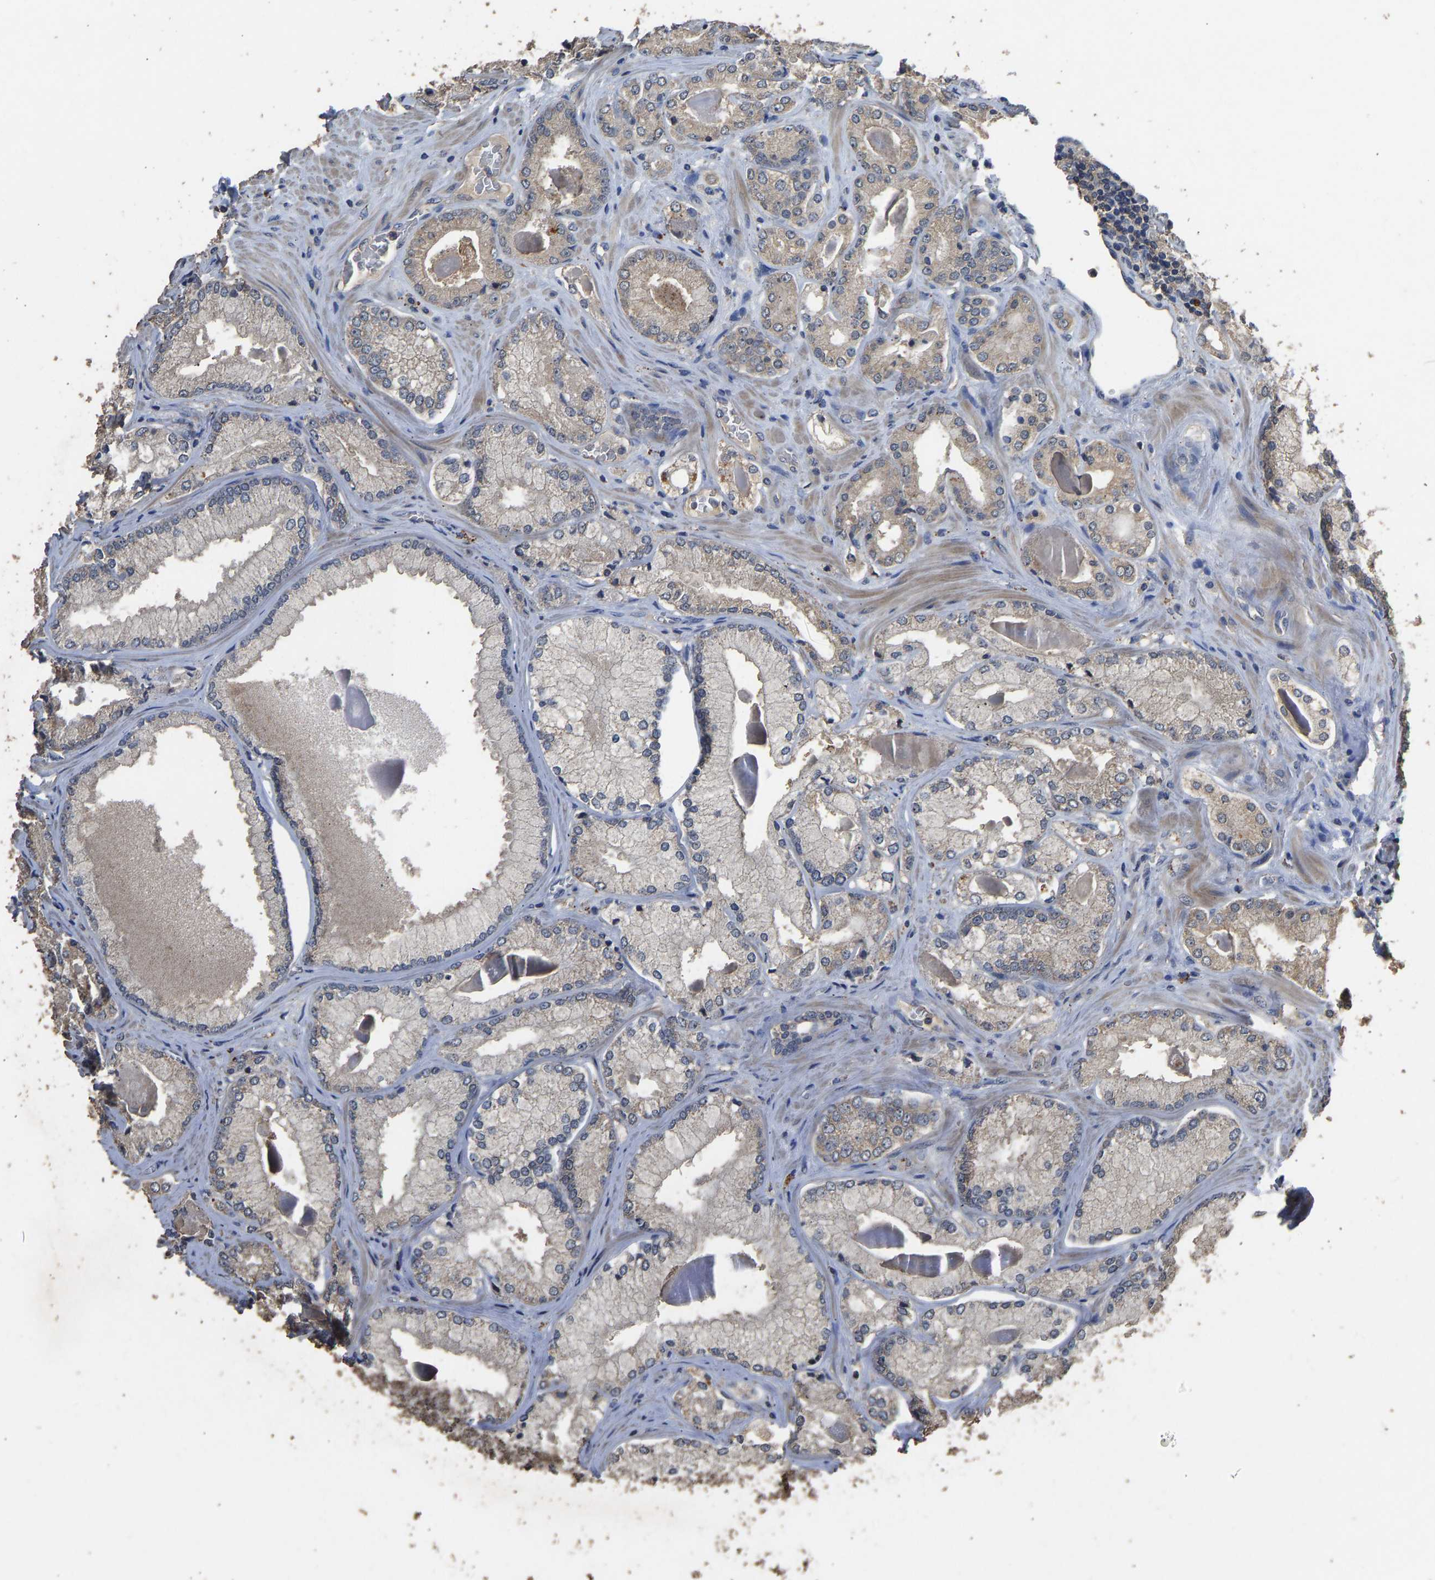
{"staining": {"intensity": "weak", "quantity": "25%-75%", "location": "cytoplasmic/membranous"}, "tissue": "prostate cancer", "cell_type": "Tumor cells", "image_type": "cancer", "snomed": [{"axis": "morphology", "description": "Adenocarcinoma, Low grade"}, {"axis": "topography", "description": "Prostate"}], "caption": "Immunohistochemical staining of human prostate cancer (adenocarcinoma (low-grade)) displays low levels of weak cytoplasmic/membranous positivity in about 25%-75% of tumor cells.", "gene": "CIDEC", "patient": {"sex": "male", "age": 65}}